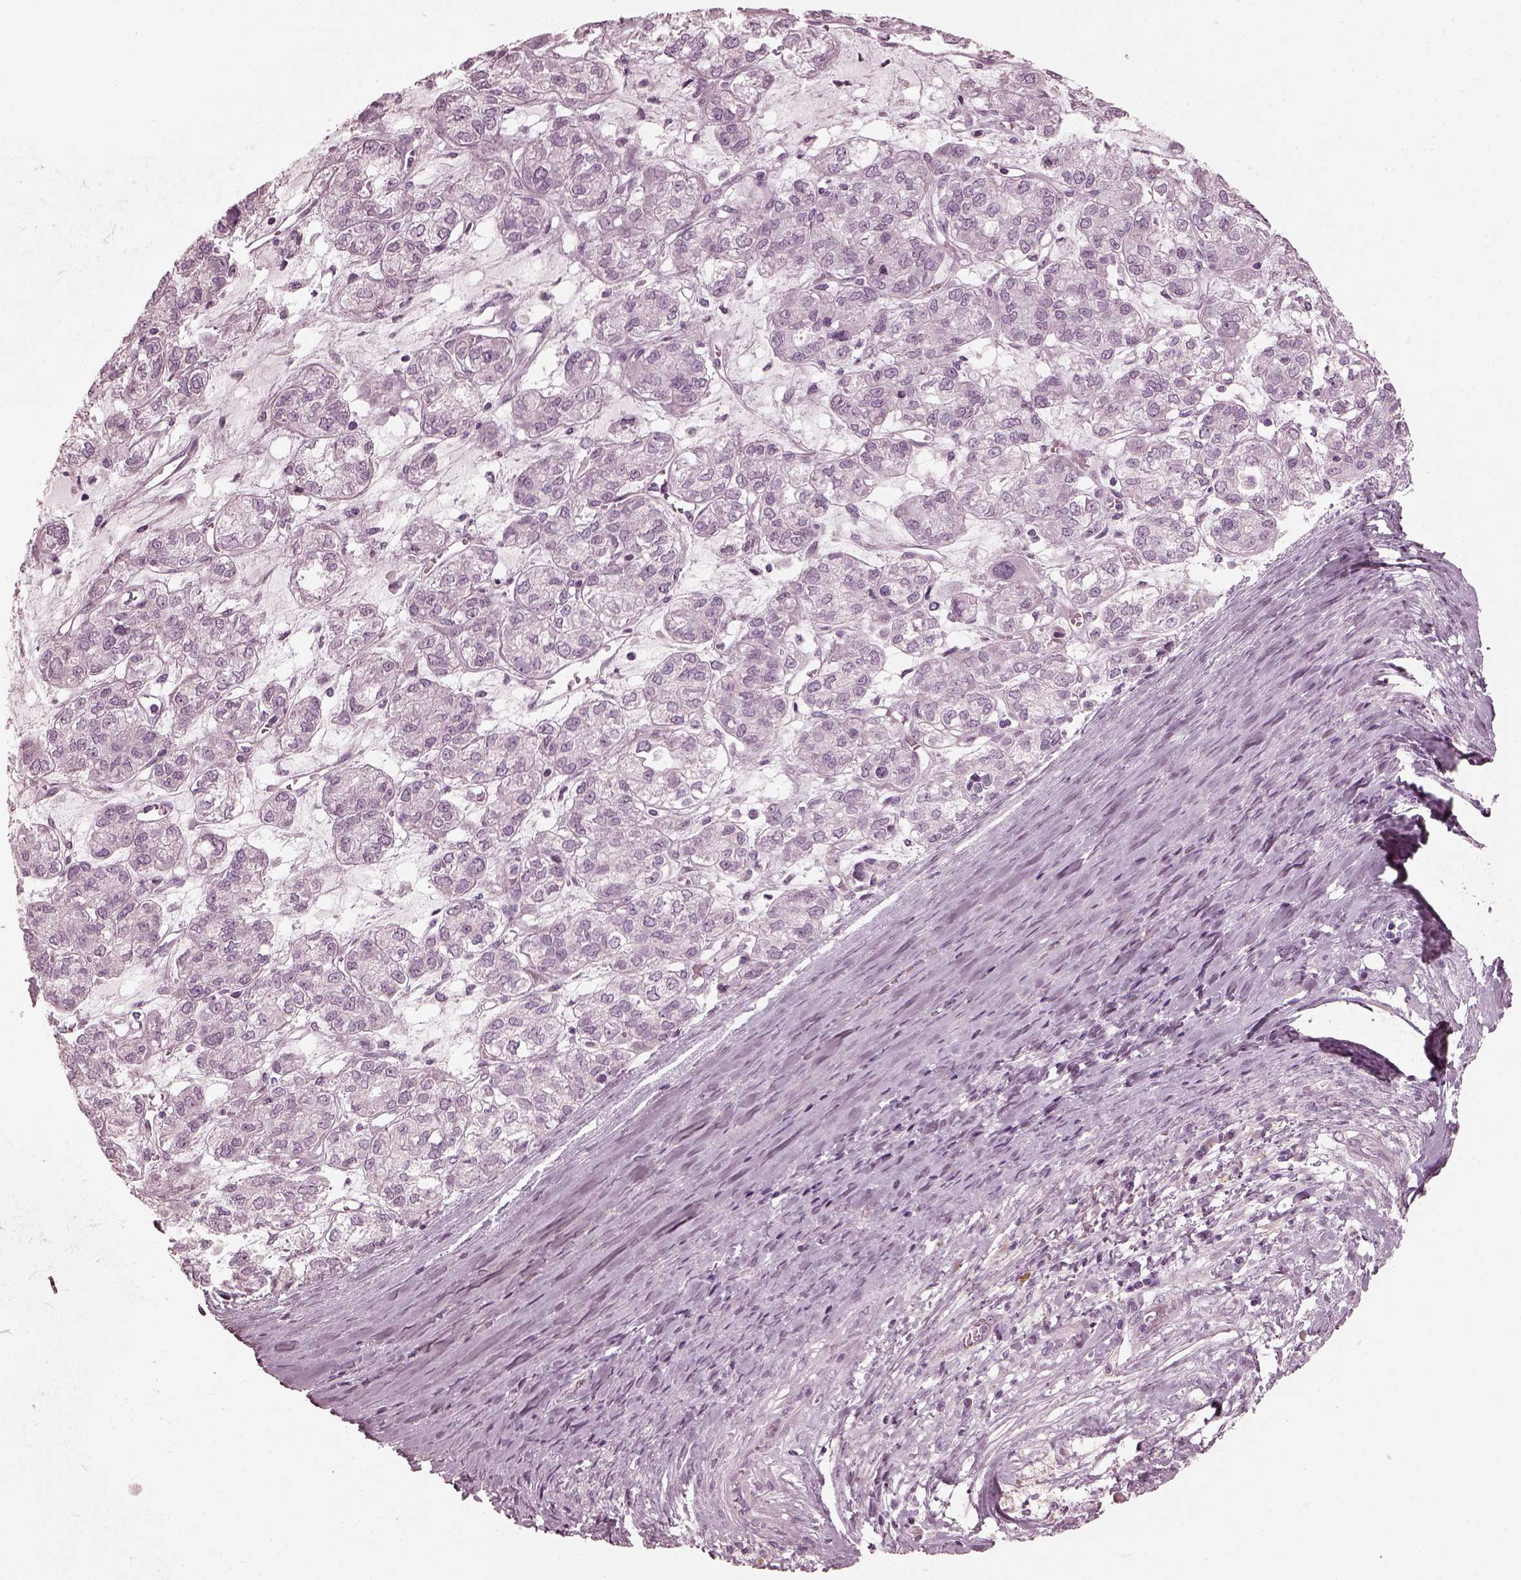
{"staining": {"intensity": "negative", "quantity": "none", "location": "none"}, "tissue": "ovarian cancer", "cell_type": "Tumor cells", "image_type": "cancer", "snomed": [{"axis": "morphology", "description": "Carcinoma, endometroid"}, {"axis": "topography", "description": "Ovary"}], "caption": "The photomicrograph exhibits no staining of tumor cells in ovarian endometroid carcinoma. The staining is performed using DAB brown chromogen with nuclei counter-stained in using hematoxylin.", "gene": "SAXO2", "patient": {"sex": "female", "age": 64}}